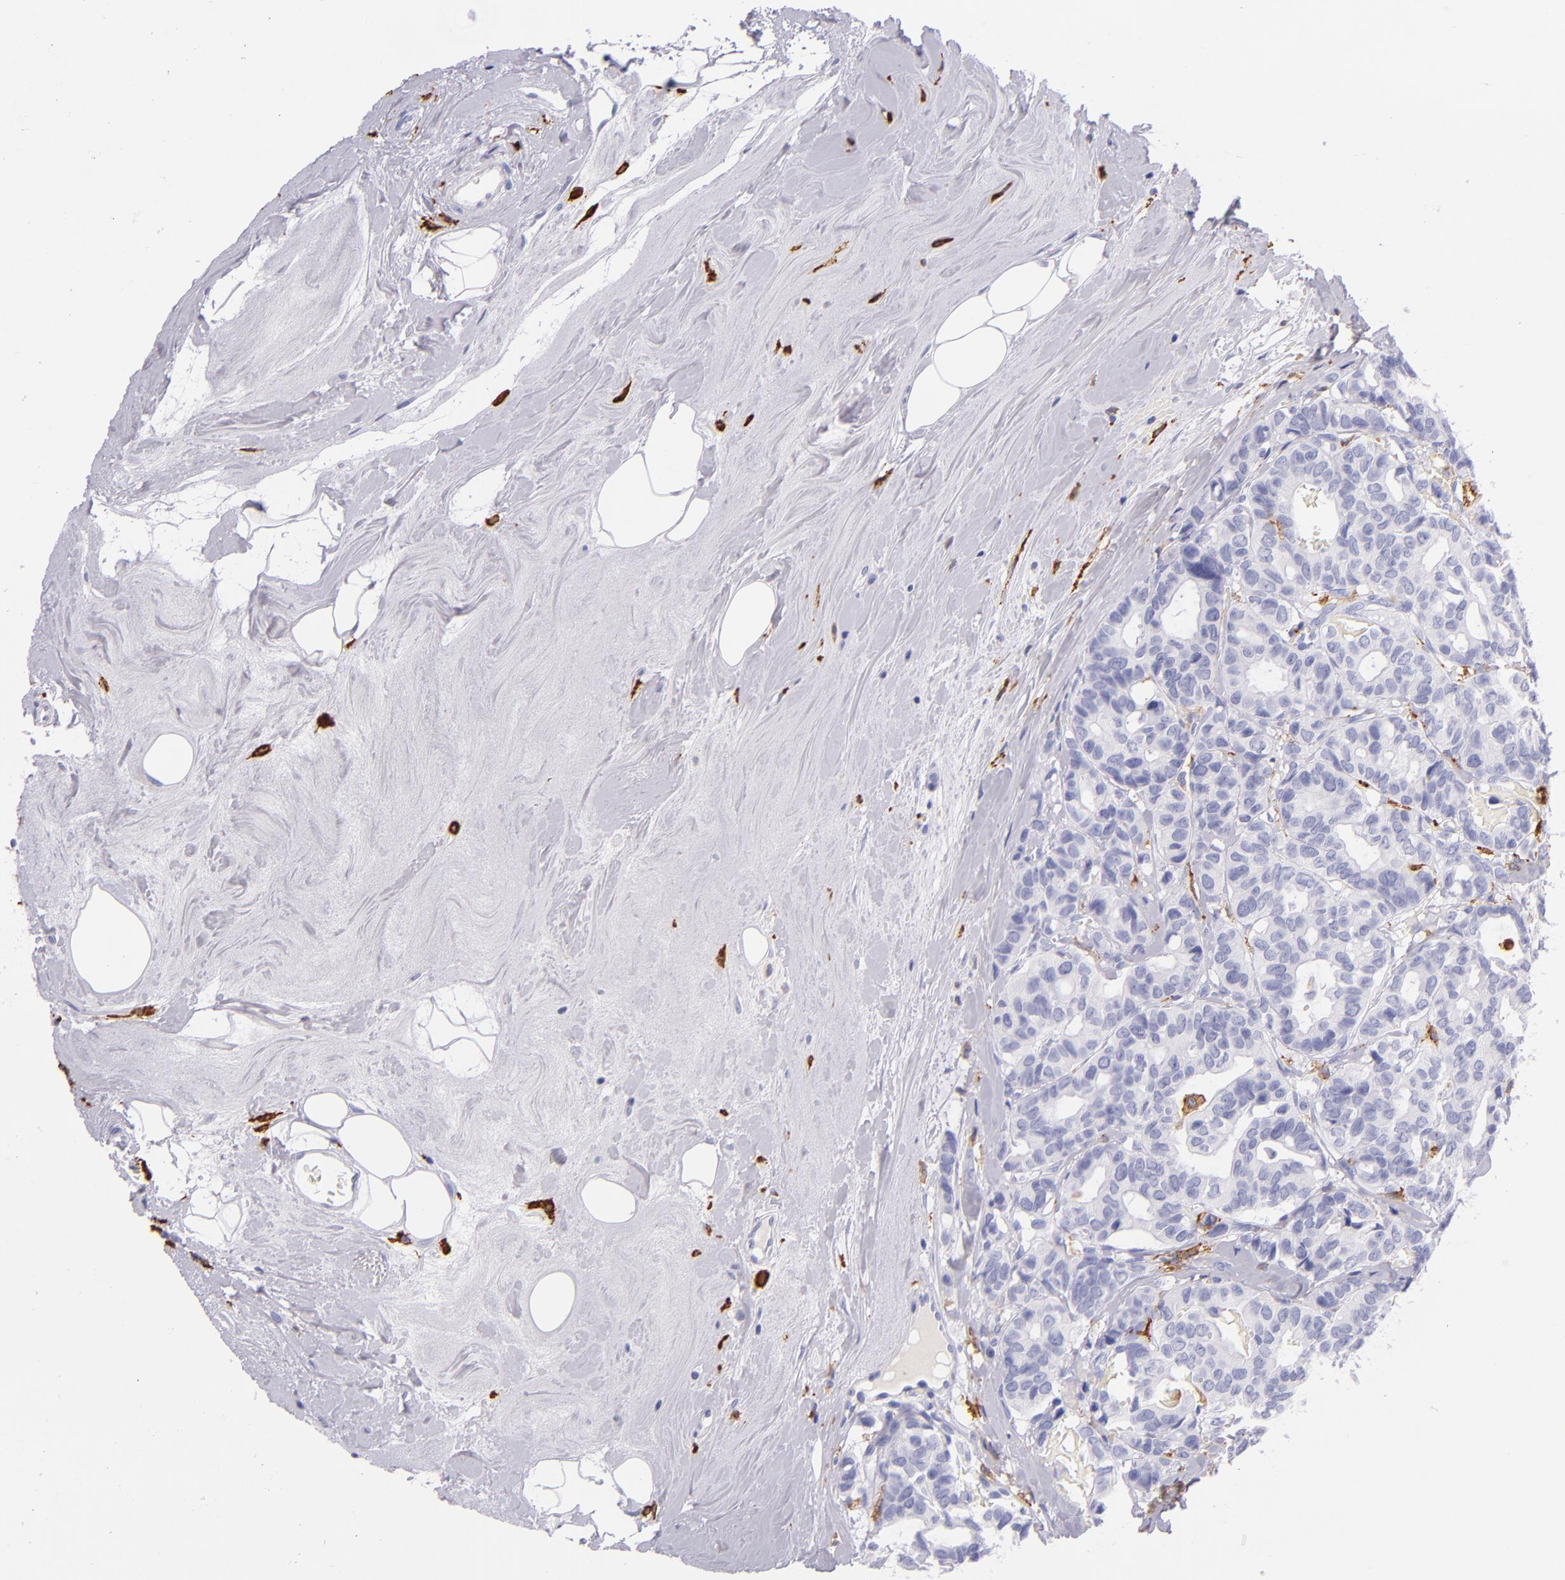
{"staining": {"intensity": "negative", "quantity": "none", "location": "none"}, "tissue": "breast cancer", "cell_type": "Tumor cells", "image_type": "cancer", "snomed": [{"axis": "morphology", "description": "Duct carcinoma"}, {"axis": "topography", "description": "Breast"}], "caption": "The photomicrograph demonstrates no staining of tumor cells in breast cancer (infiltrating ductal carcinoma).", "gene": "CD163", "patient": {"sex": "female", "age": 69}}